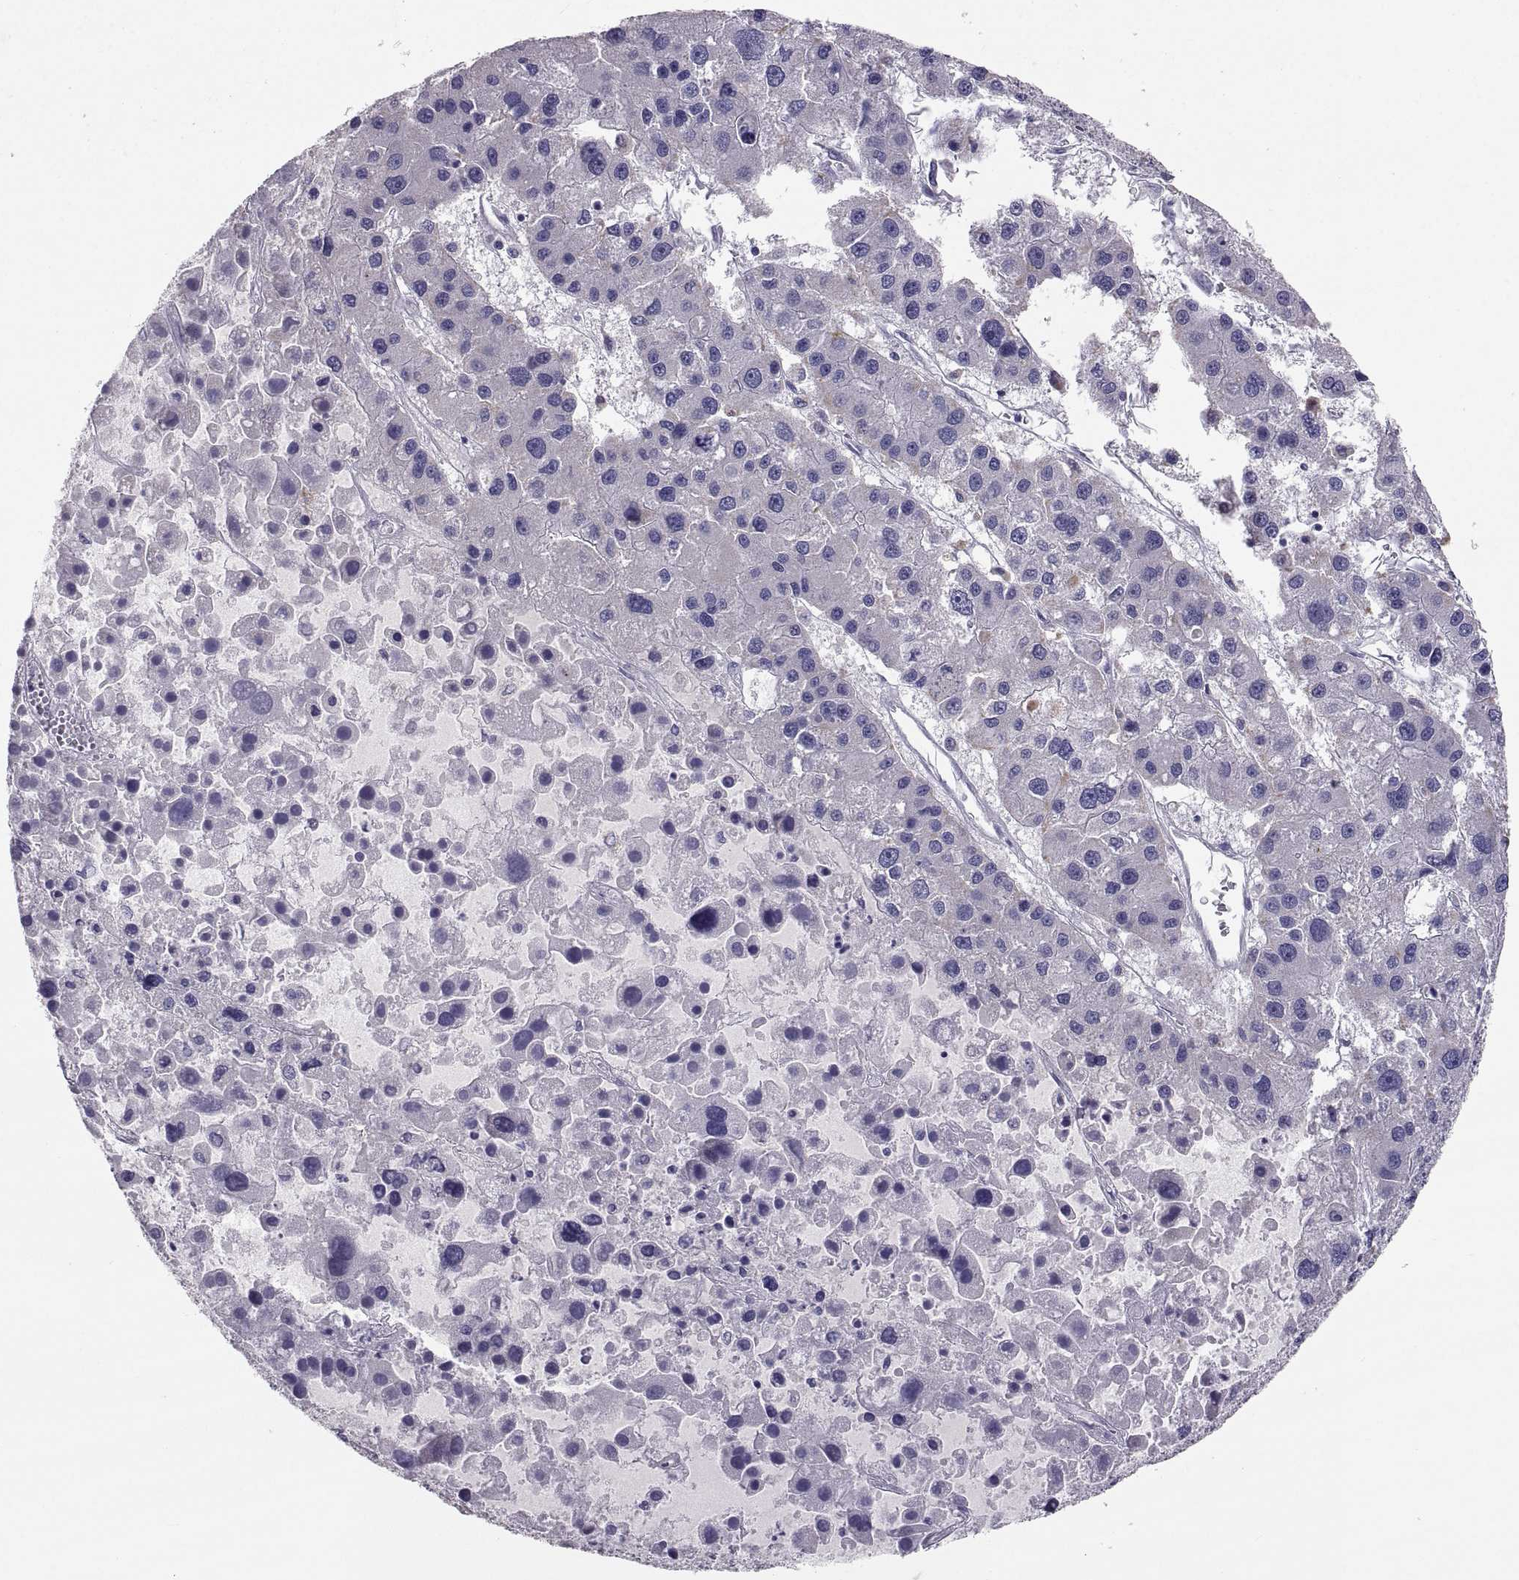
{"staining": {"intensity": "negative", "quantity": "none", "location": "none"}, "tissue": "liver cancer", "cell_type": "Tumor cells", "image_type": "cancer", "snomed": [{"axis": "morphology", "description": "Carcinoma, Hepatocellular, NOS"}, {"axis": "topography", "description": "Liver"}], "caption": "Immunohistochemistry (IHC) image of liver cancer stained for a protein (brown), which demonstrates no positivity in tumor cells.", "gene": "IGSF1", "patient": {"sex": "male", "age": 73}}